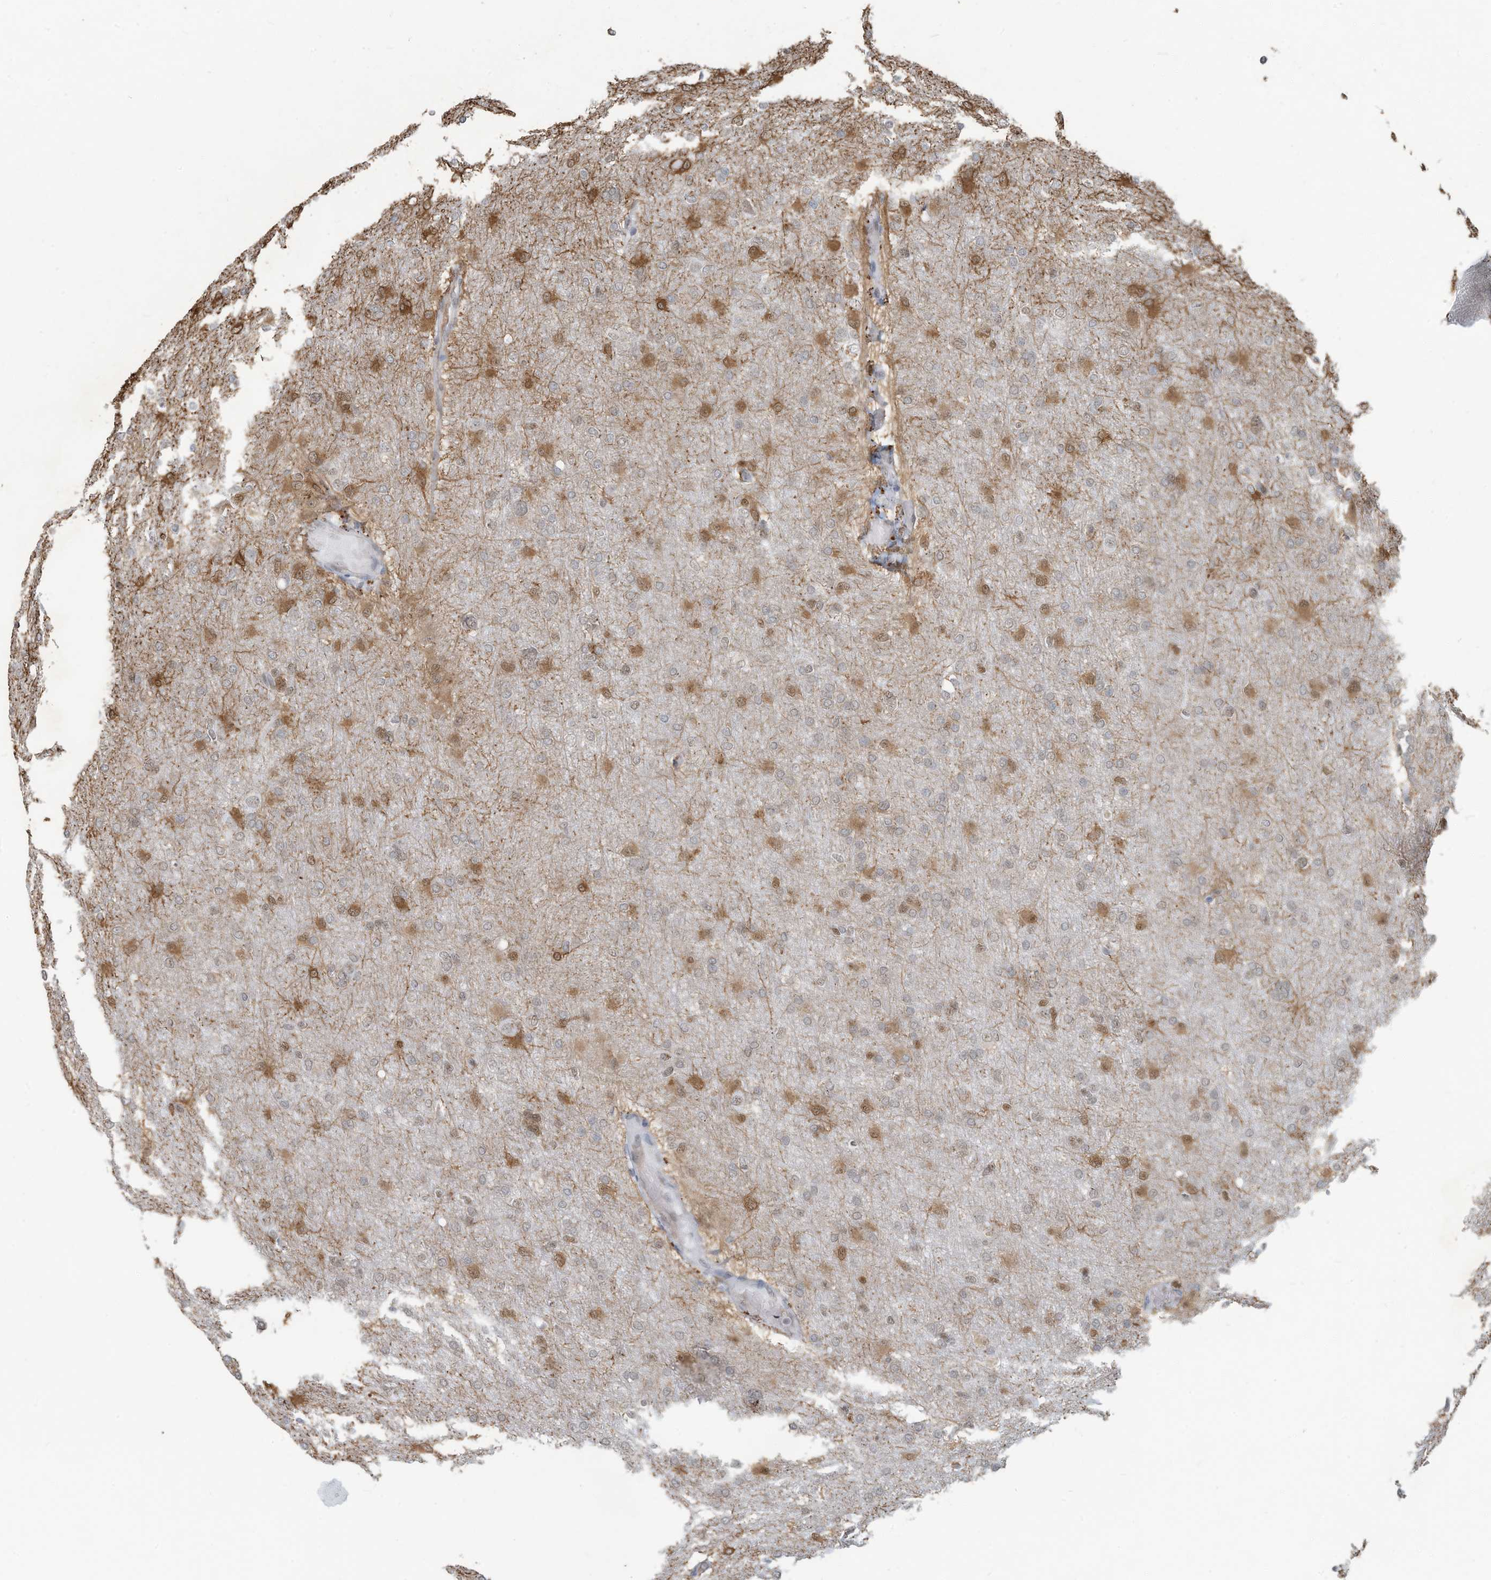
{"staining": {"intensity": "moderate", "quantity": "25%-75%", "location": "nuclear"}, "tissue": "glioma", "cell_type": "Tumor cells", "image_type": "cancer", "snomed": [{"axis": "morphology", "description": "Glioma, malignant, High grade"}, {"axis": "topography", "description": "Cerebral cortex"}], "caption": "Glioma stained for a protein (brown) shows moderate nuclear positive positivity in about 25%-75% of tumor cells.", "gene": "SARNP", "patient": {"sex": "female", "age": 36}}